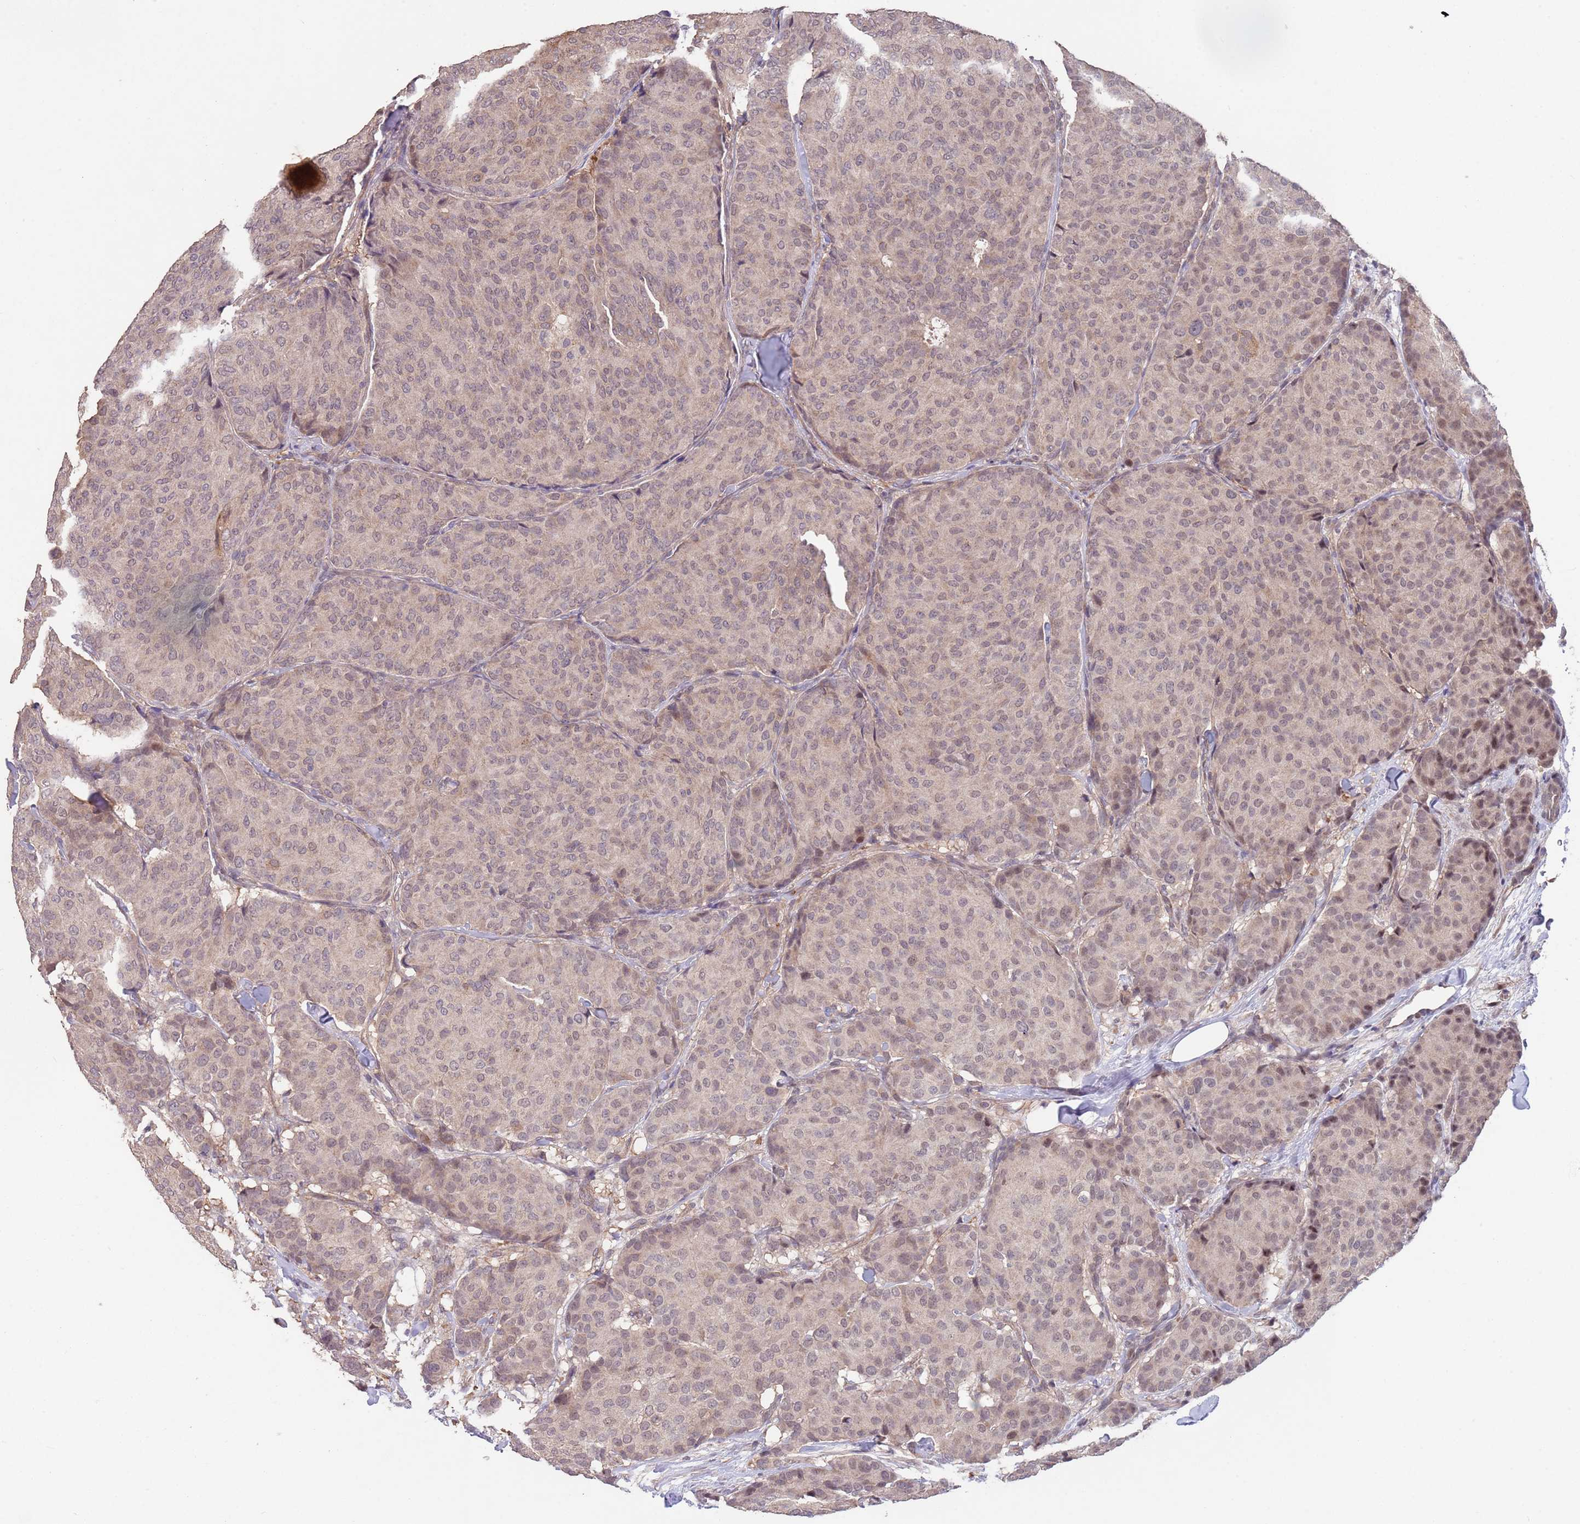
{"staining": {"intensity": "weak", "quantity": ">75%", "location": "cytoplasmic/membranous"}, "tissue": "breast cancer", "cell_type": "Tumor cells", "image_type": "cancer", "snomed": [{"axis": "morphology", "description": "Duct carcinoma"}, {"axis": "topography", "description": "Breast"}], "caption": "The micrograph demonstrates staining of intraductal carcinoma (breast), revealing weak cytoplasmic/membranous protein positivity (brown color) within tumor cells. (DAB (3,3'-diaminobenzidine) IHC with brightfield microscopy, high magnification).", "gene": "MEI1", "patient": {"sex": "female", "age": 75}}